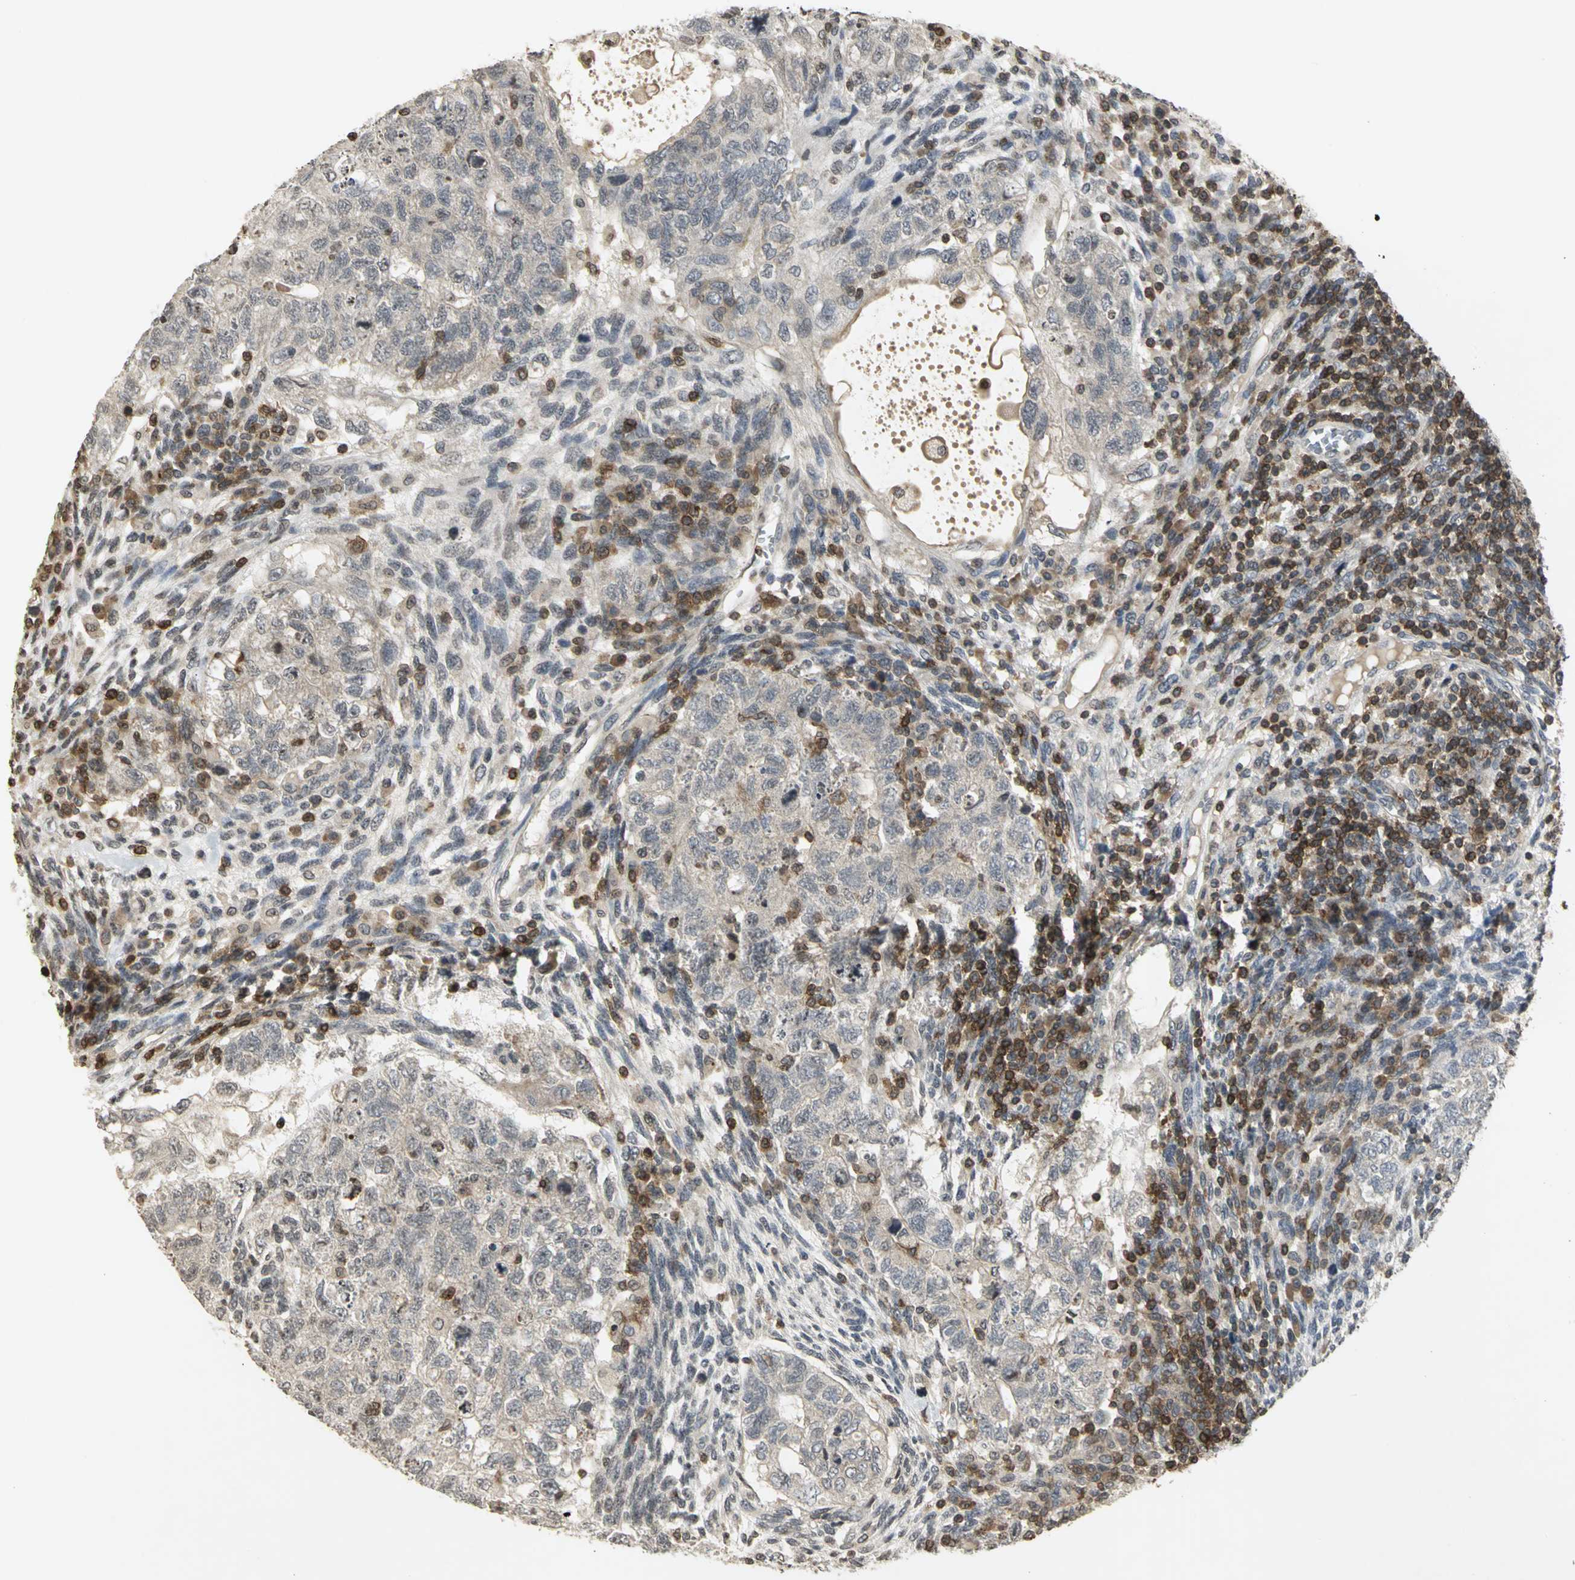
{"staining": {"intensity": "negative", "quantity": "none", "location": "none"}, "tissue": "testis cancer", "cell_type": "Tumor cells", "image_type": "cancer", "snomed": [{"axis": "morphology", "description": "Normal tissue, NOS"}, {"axis": "morphology", "description": "Carcinoma, Embryonal, NOS"}, {"axis": "topography", "description": "Testis"}], "caption": "DAB (3,3'-diaminobenzidine) immunohistochemical staining of human testis cancer exhibits no significant staining in tumor cells. (DAB immunohistochemistry (IHC) visualized using brightfield microscopy, high magnification).", "gene": "IL16", "patient": {"sex": "male", "age": 36}}